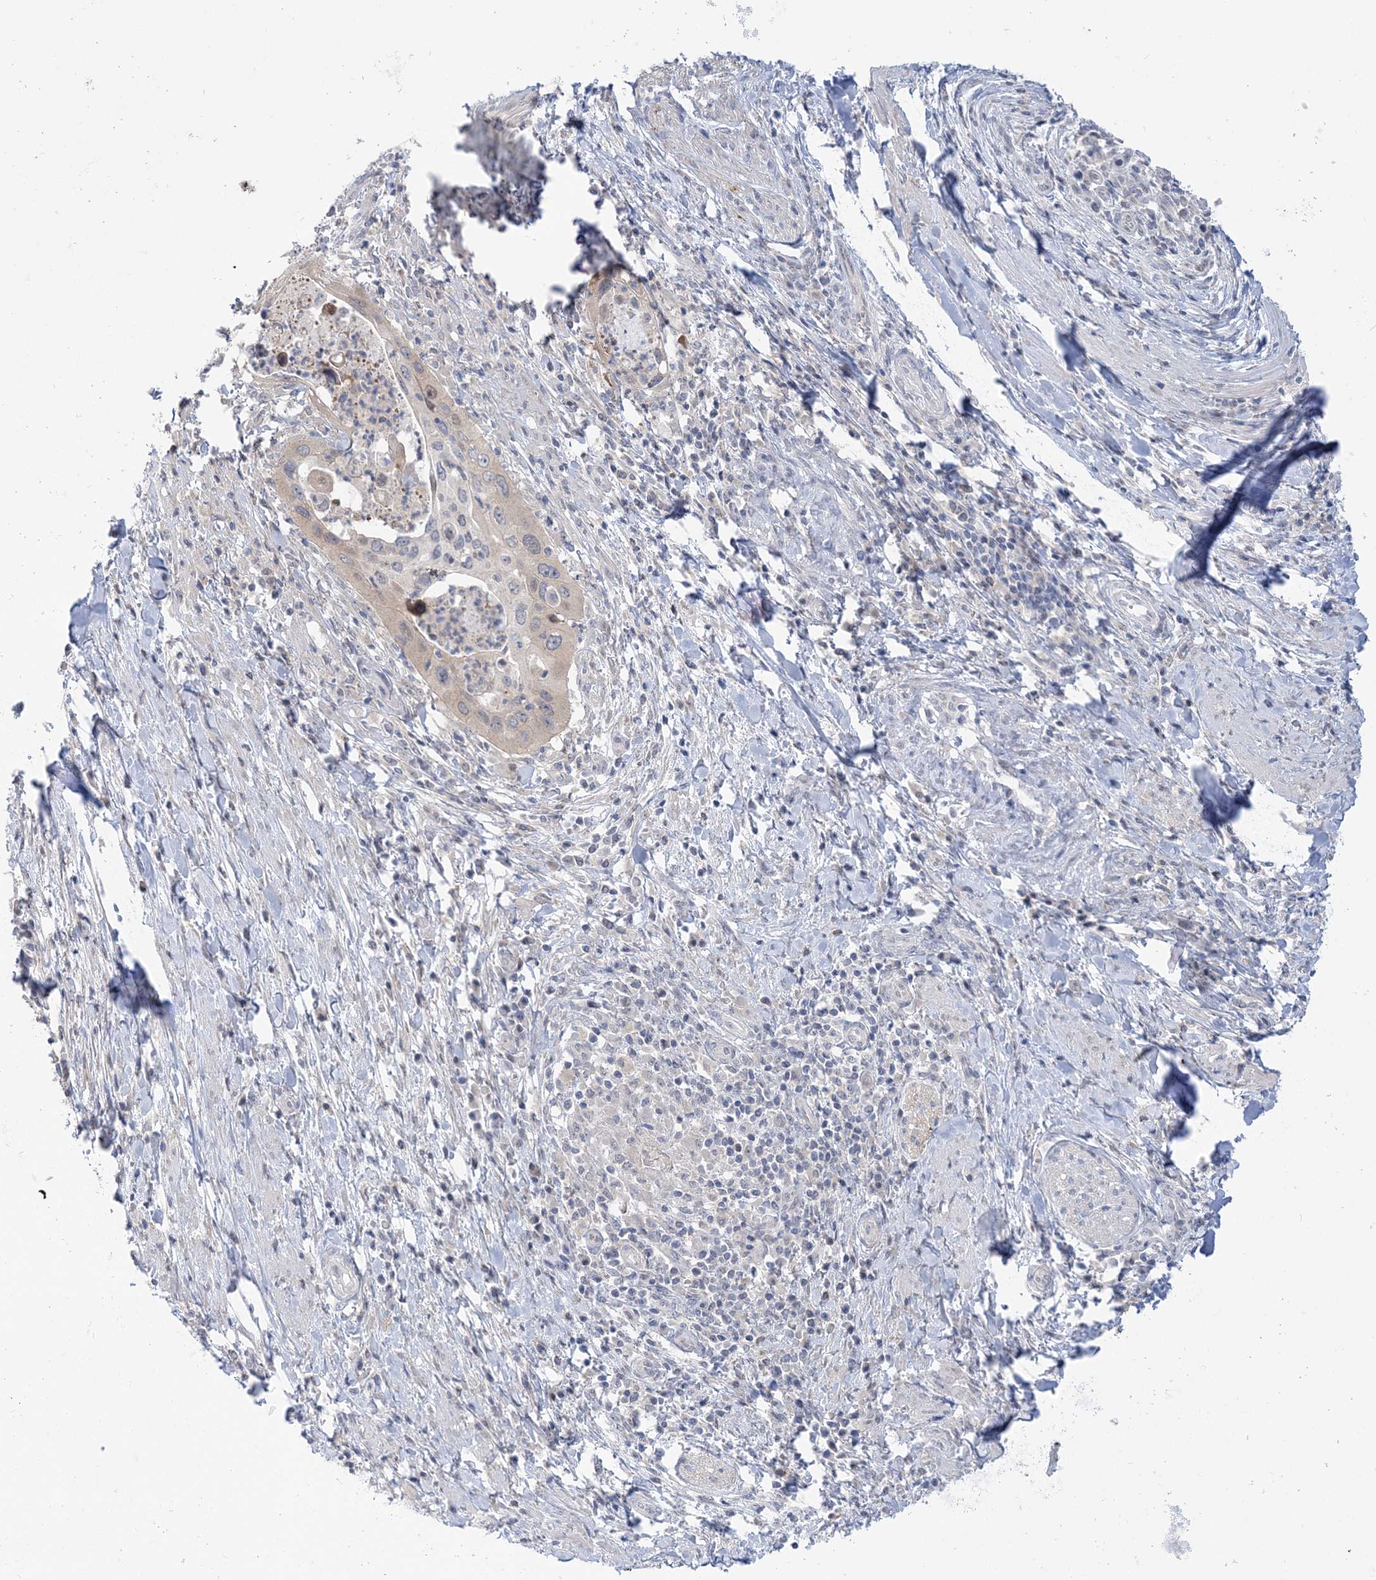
{"staining": {"intensity": "negative", "quantity": "none", "location": "none"}, "tissue": "cervical cancer", "cell_type": "Tumor cells", "image_type": "cancer", "snomed": [{"axis": "morphology", "description": "Squamous cell carcinoma, NOS"}, {"axis": "topography", "description": "Cervix"}], "caption": "Immunohistochemistry (IHC) micrograph of neoplastic tissue: human cervical cancer stained with DAB (3,3'-diaminobenzidine) demonstrates no significant protein positivity in tumor cells.", "gene": "THADA", "patient": {"sex": "female", "age": 38}}